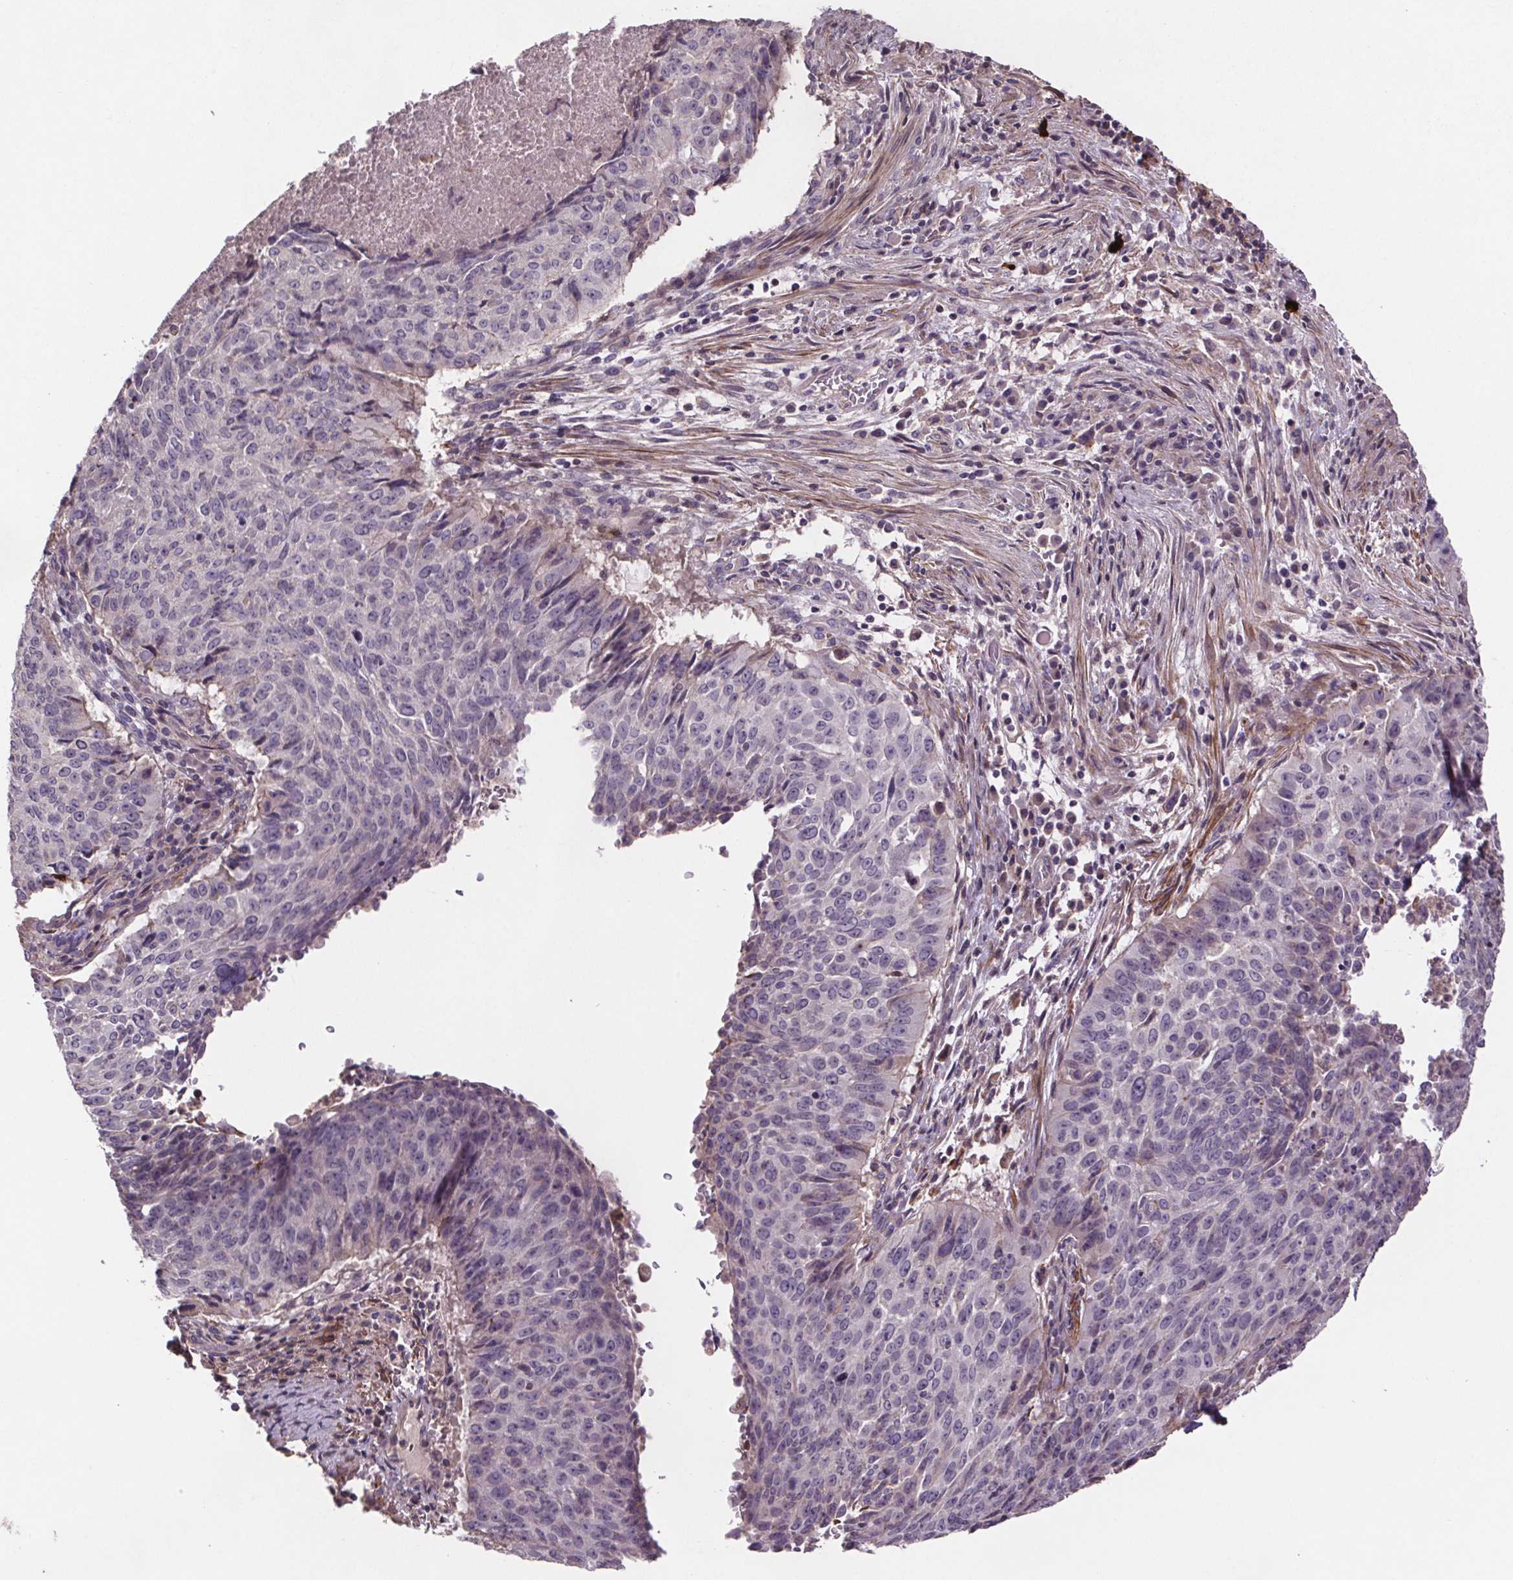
{"staining": {"intensity": "negative", "quantity": "none", "location": "none"}, "tissue": "lung cancer", "cell_type": "Tumor cells", "image_type": "cancer", "snomed": [{"axis": "morphology", "description": "Normal tissue, NOS"}, {"axis": "morphology", "description": "Squamous cell carcinoma, NOS"}, {"axis": "topography", "description": "Bronchus"}, {"axis": "topography", "description": "Lung"}], "caption": "Lung cancer (squamous cell carcinoma) was stained to show a protein in brown. There is no significant staining in tumor cells.", "gene": "CLN3", "patient": {"sex": "male", "age": 64}}